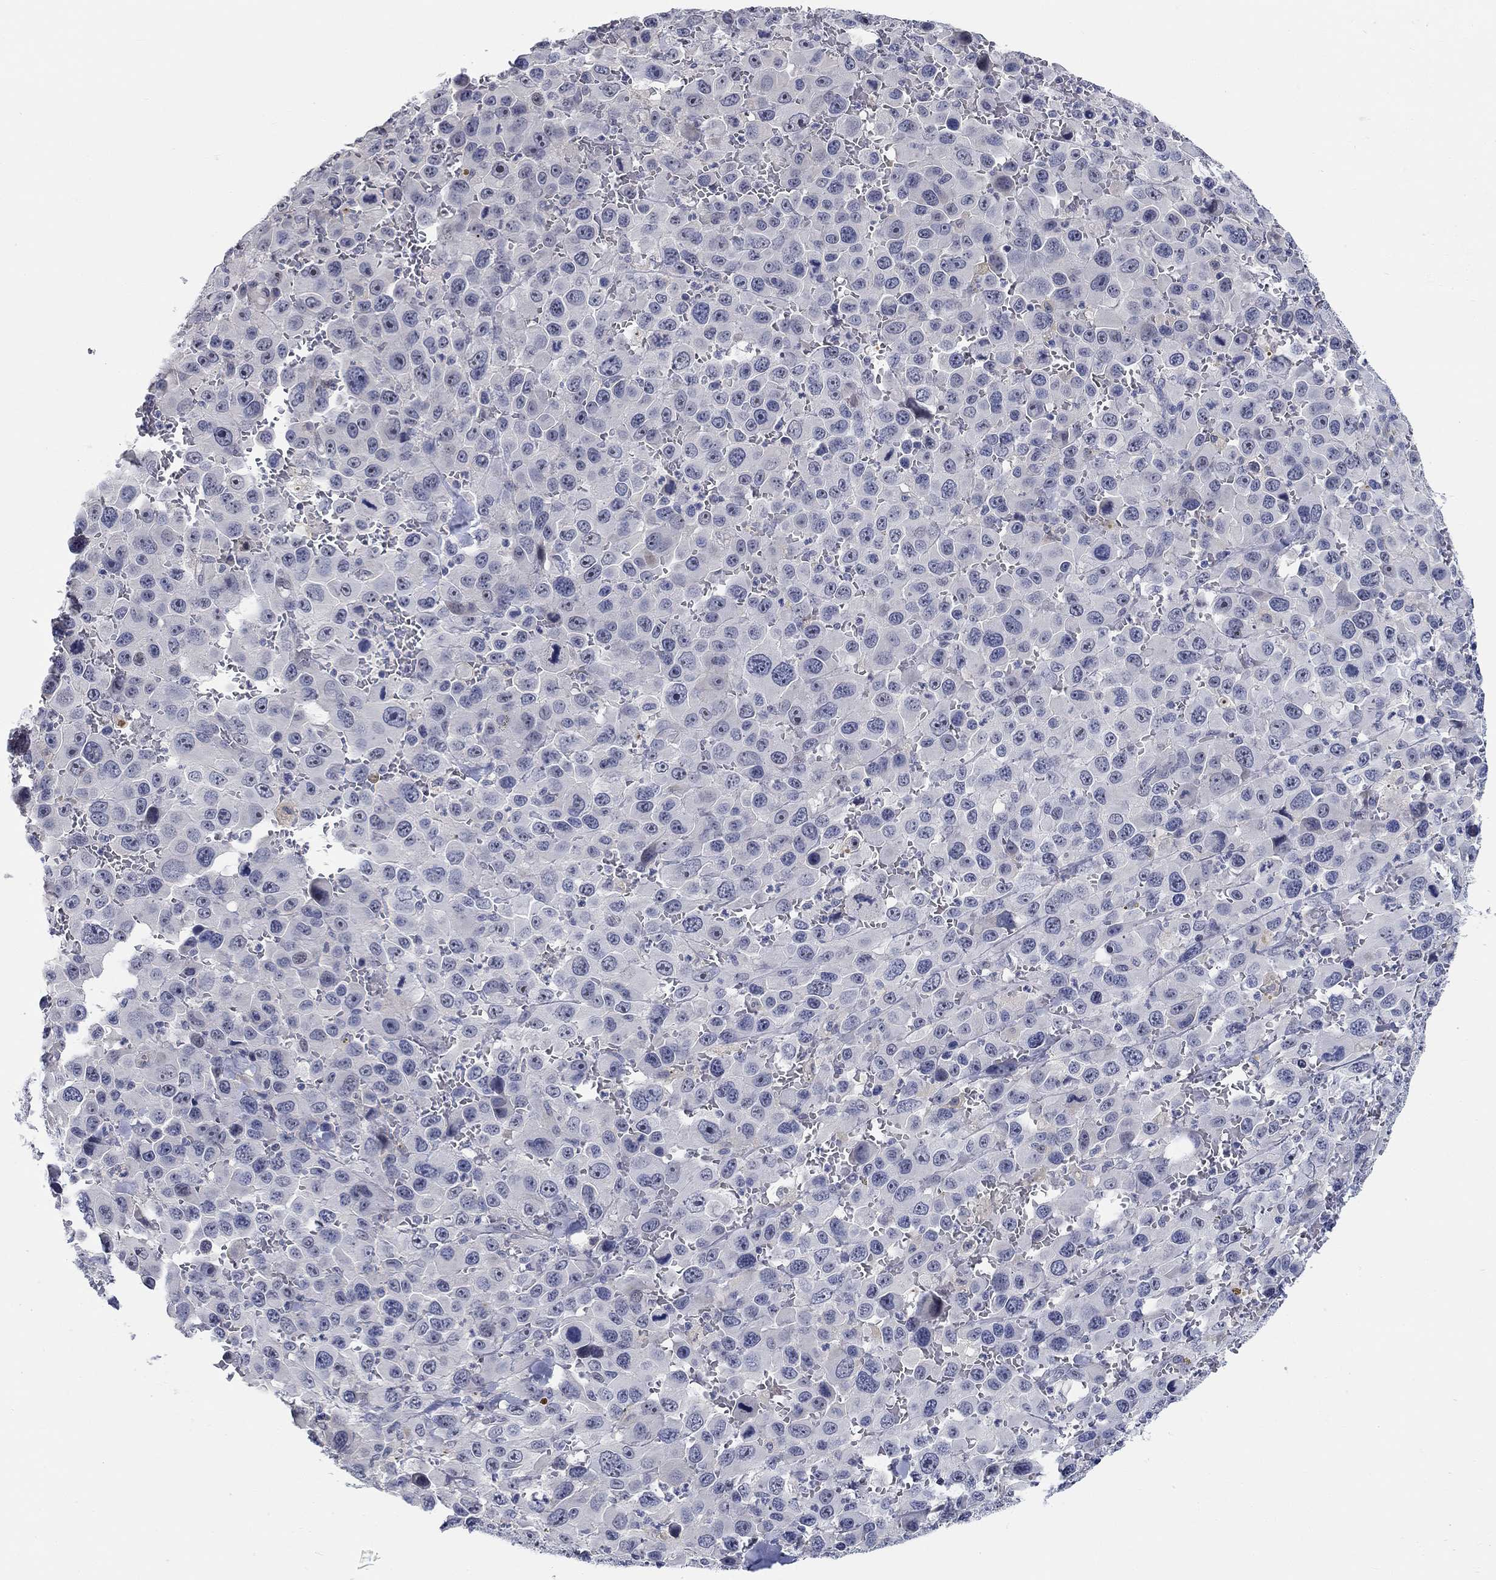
{"staining": {"intensity": "negative", "quantity": "none", "location": "none"}, "tissue": "melanoma", "cell_type": "Tumor cells", "image_type": "cancer", "snomed": [{"axis": "morphology", "description": "Malignant melanoma, NOS"}, {"axis": "topography", "description": "Skin"}], "caption": "Melanoma stained for a protein using immunohistochemistry exhibits no staining tumor cells.", "gene": "SMIM18", "patient": {"sex": "female", "age": 91}}